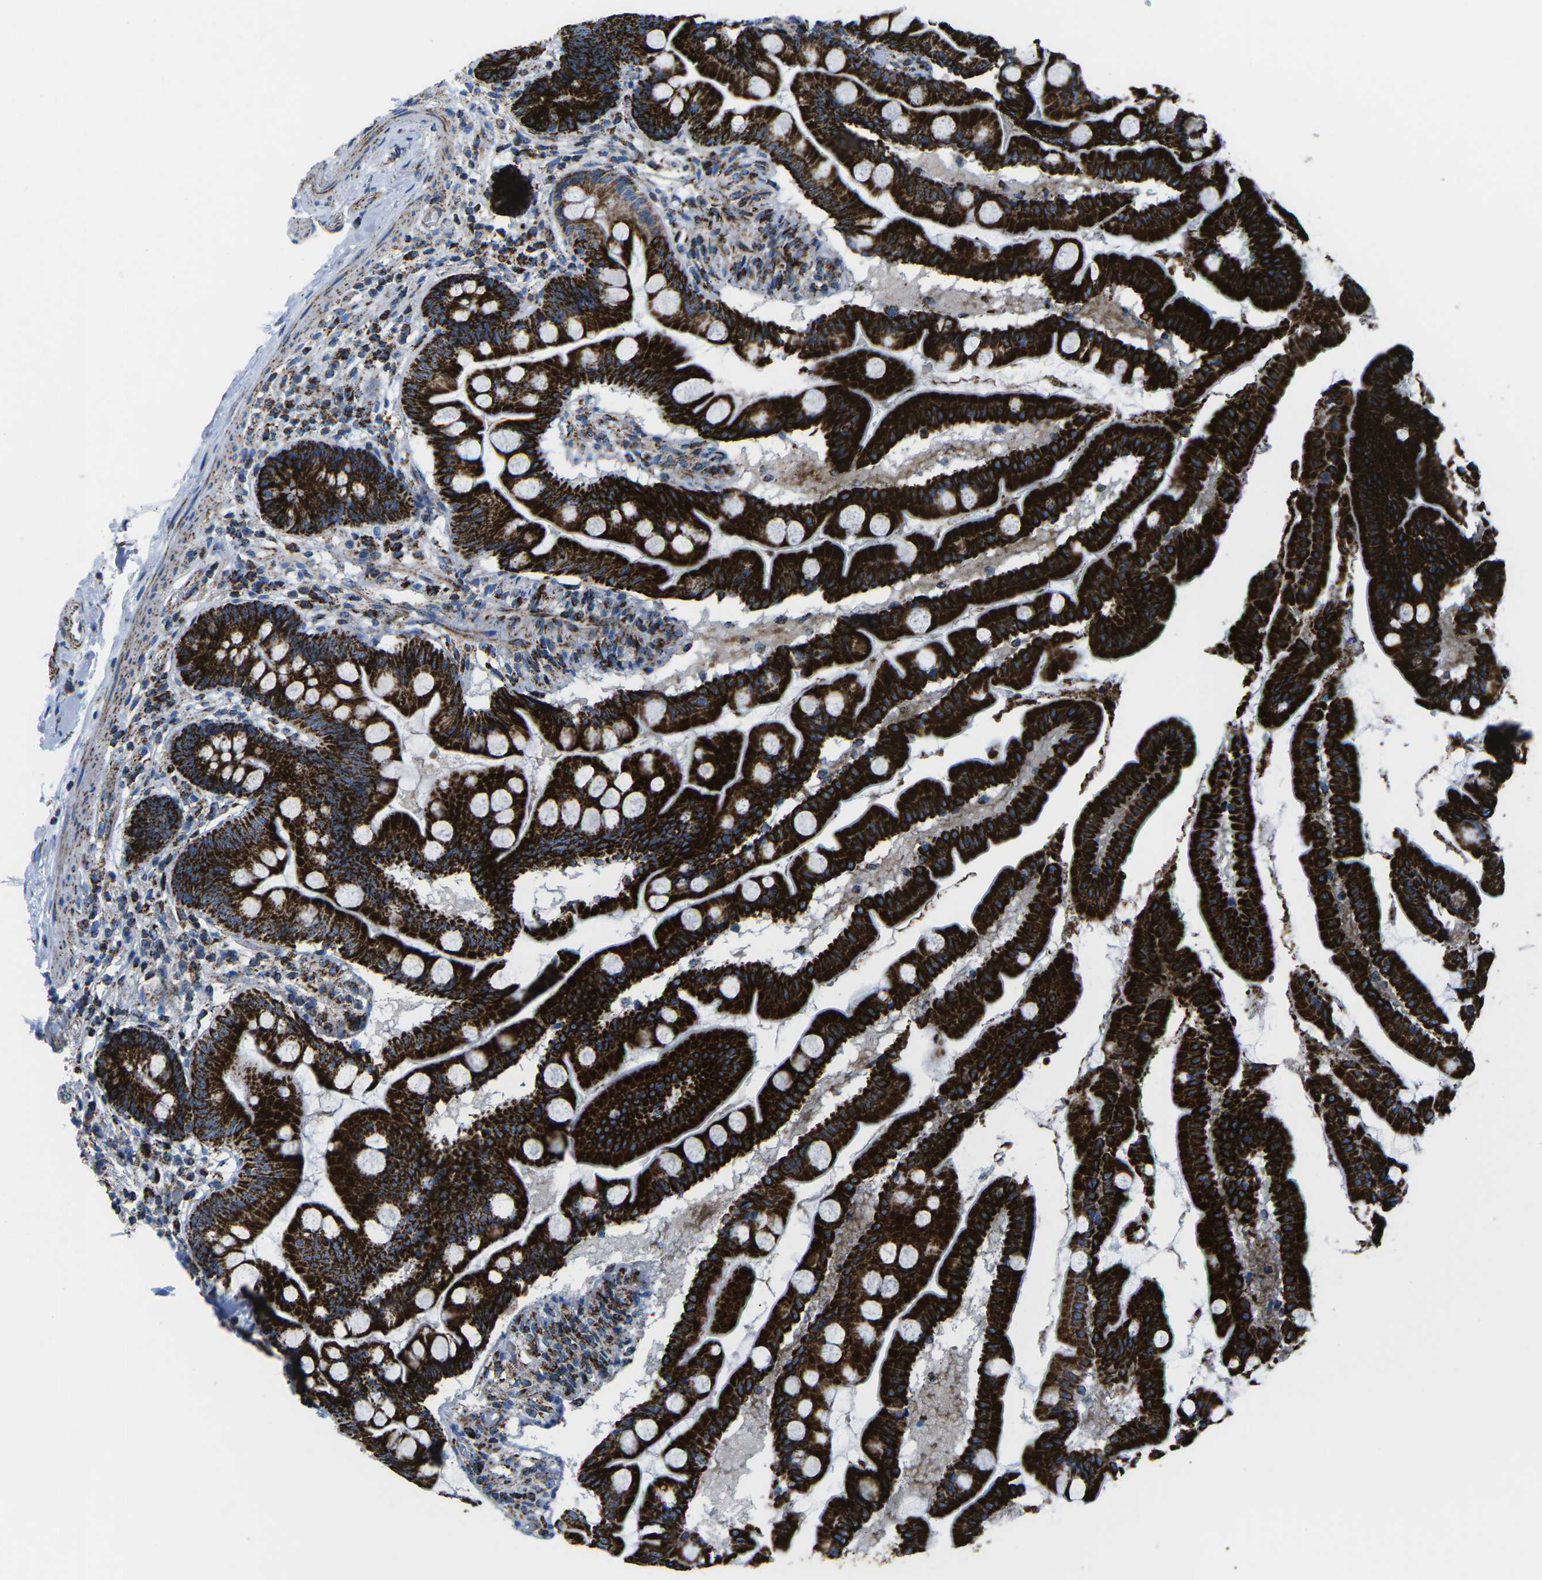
{"staining": {"intensity": "strong", "quantity": ">75%", "location": "cytoplasmic/membranous"}, "tissue": "small intestine", "cell_type": "Glandular cells", "image_type": "normal", "snomed": [{"axis": "morphology", "description": "Normal tissue, NOS"}, {"axis": "topography", "description": "Small intestine"}], "caption": "Protein expression analysis of unremarkable human small intestine reveals strong cytoplasmic/membranous staining in about >75% of glandular cells. (DAB = brown stain, brightfield microscopy at high magnification).", "gene": "MT", "patient": {"sex": "female", "age": 56}}